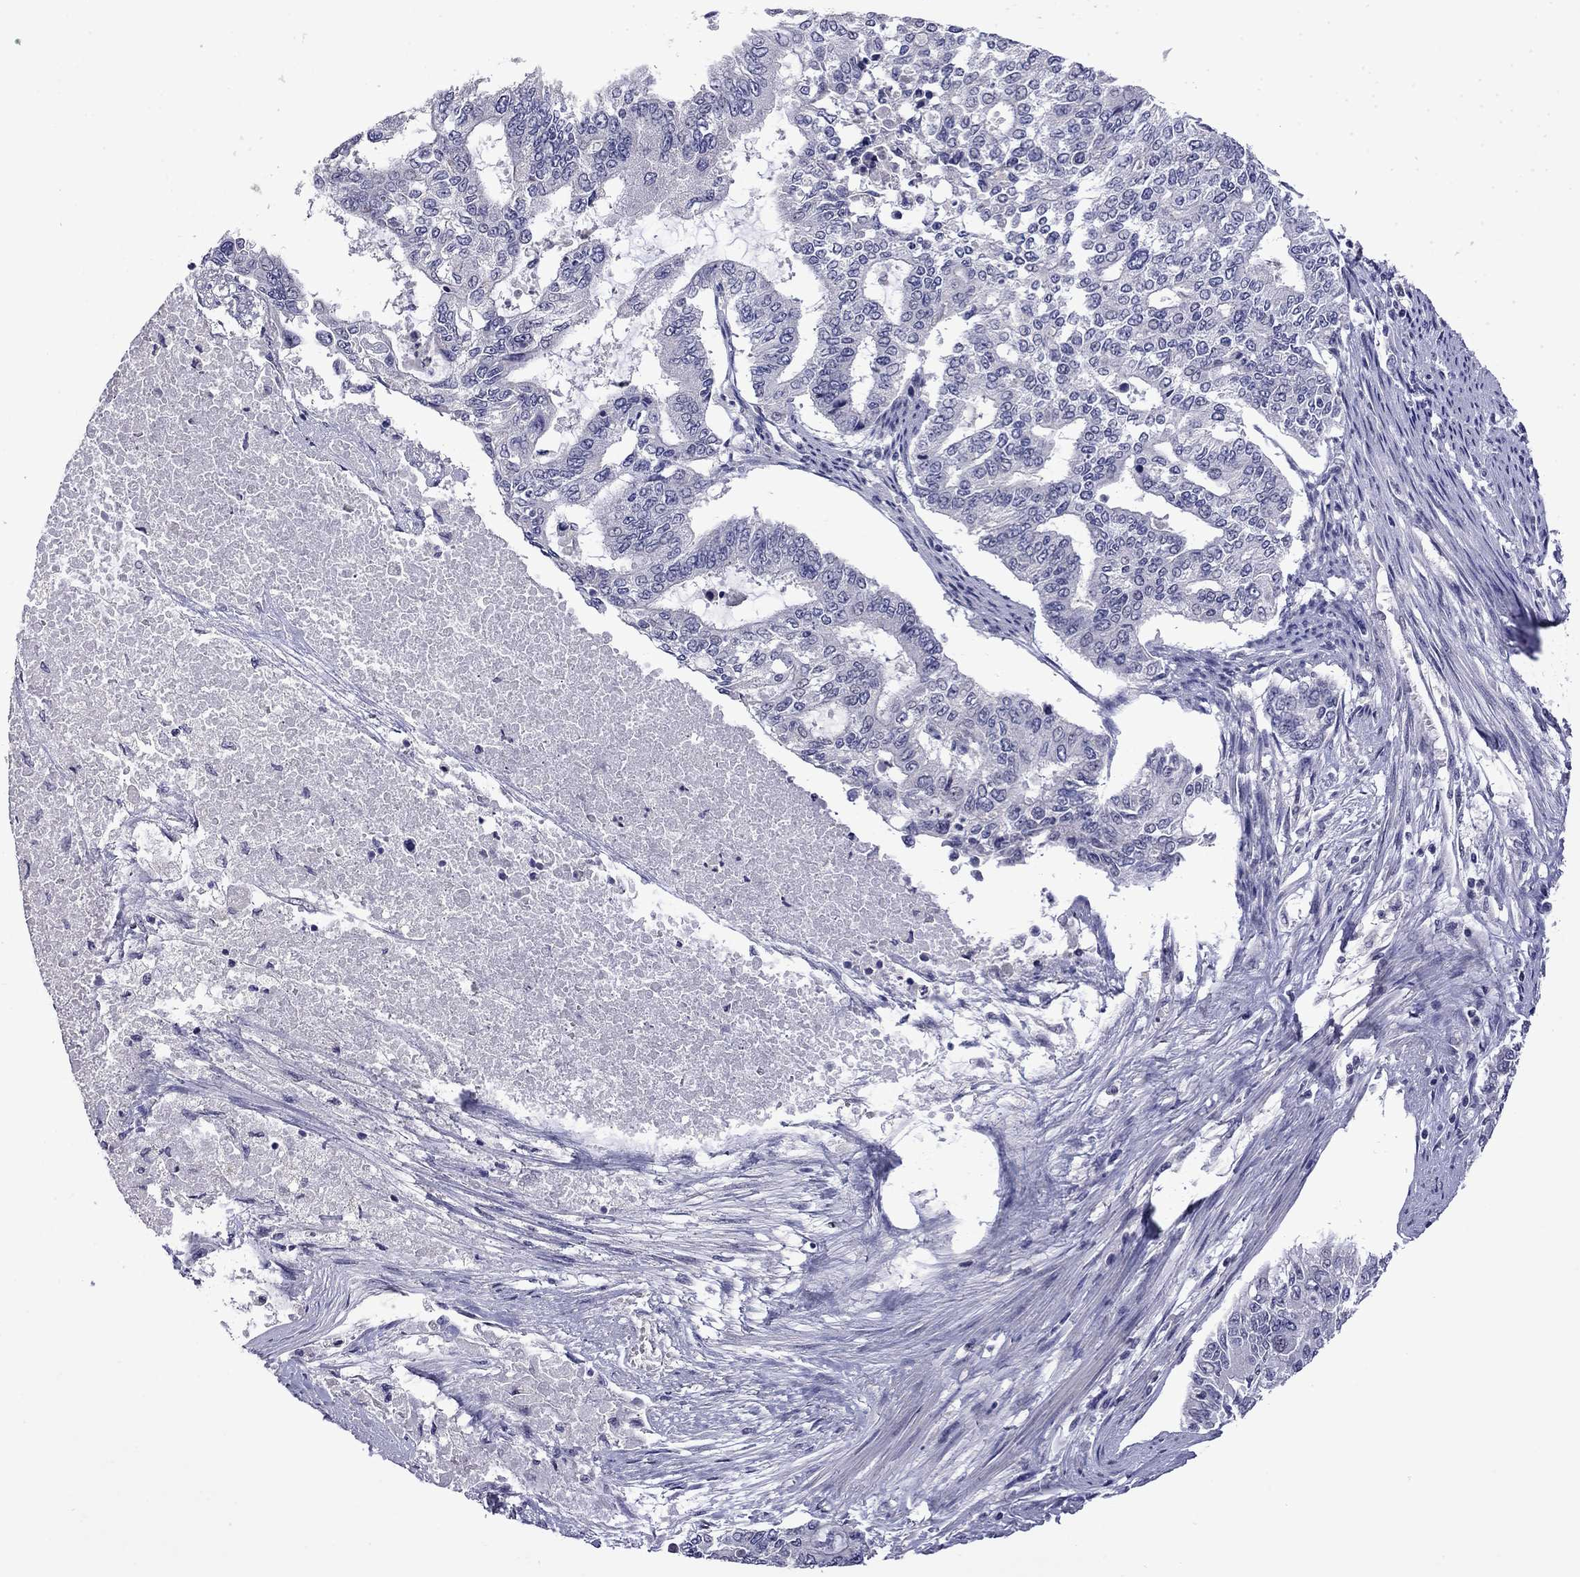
{"staining": {"intensity": "negative", "quantity": "none", "location": "none"}, "tissue": "endometrial cancer", "cell_type": "Tumor cells", "image_type": "cancer", "snomed": [{"axis": "morphology", "description": "Adenocarcinoma, NOS"}, {"axis": "topography", "description": "Uterus"}], "caption": "An IHC histopathology image of adenocarcinoma (endometrial) is shown. There is no staining in tumor cells of adenocarcinoma (endometrial). The staining was performed using DAB to visualize the protein expression in brown, while the nuclei were stained in blue with hematoxylin (Magnification: 20x).", "gene": "STAR", "patient": {"sex": "female", "age": 59}}